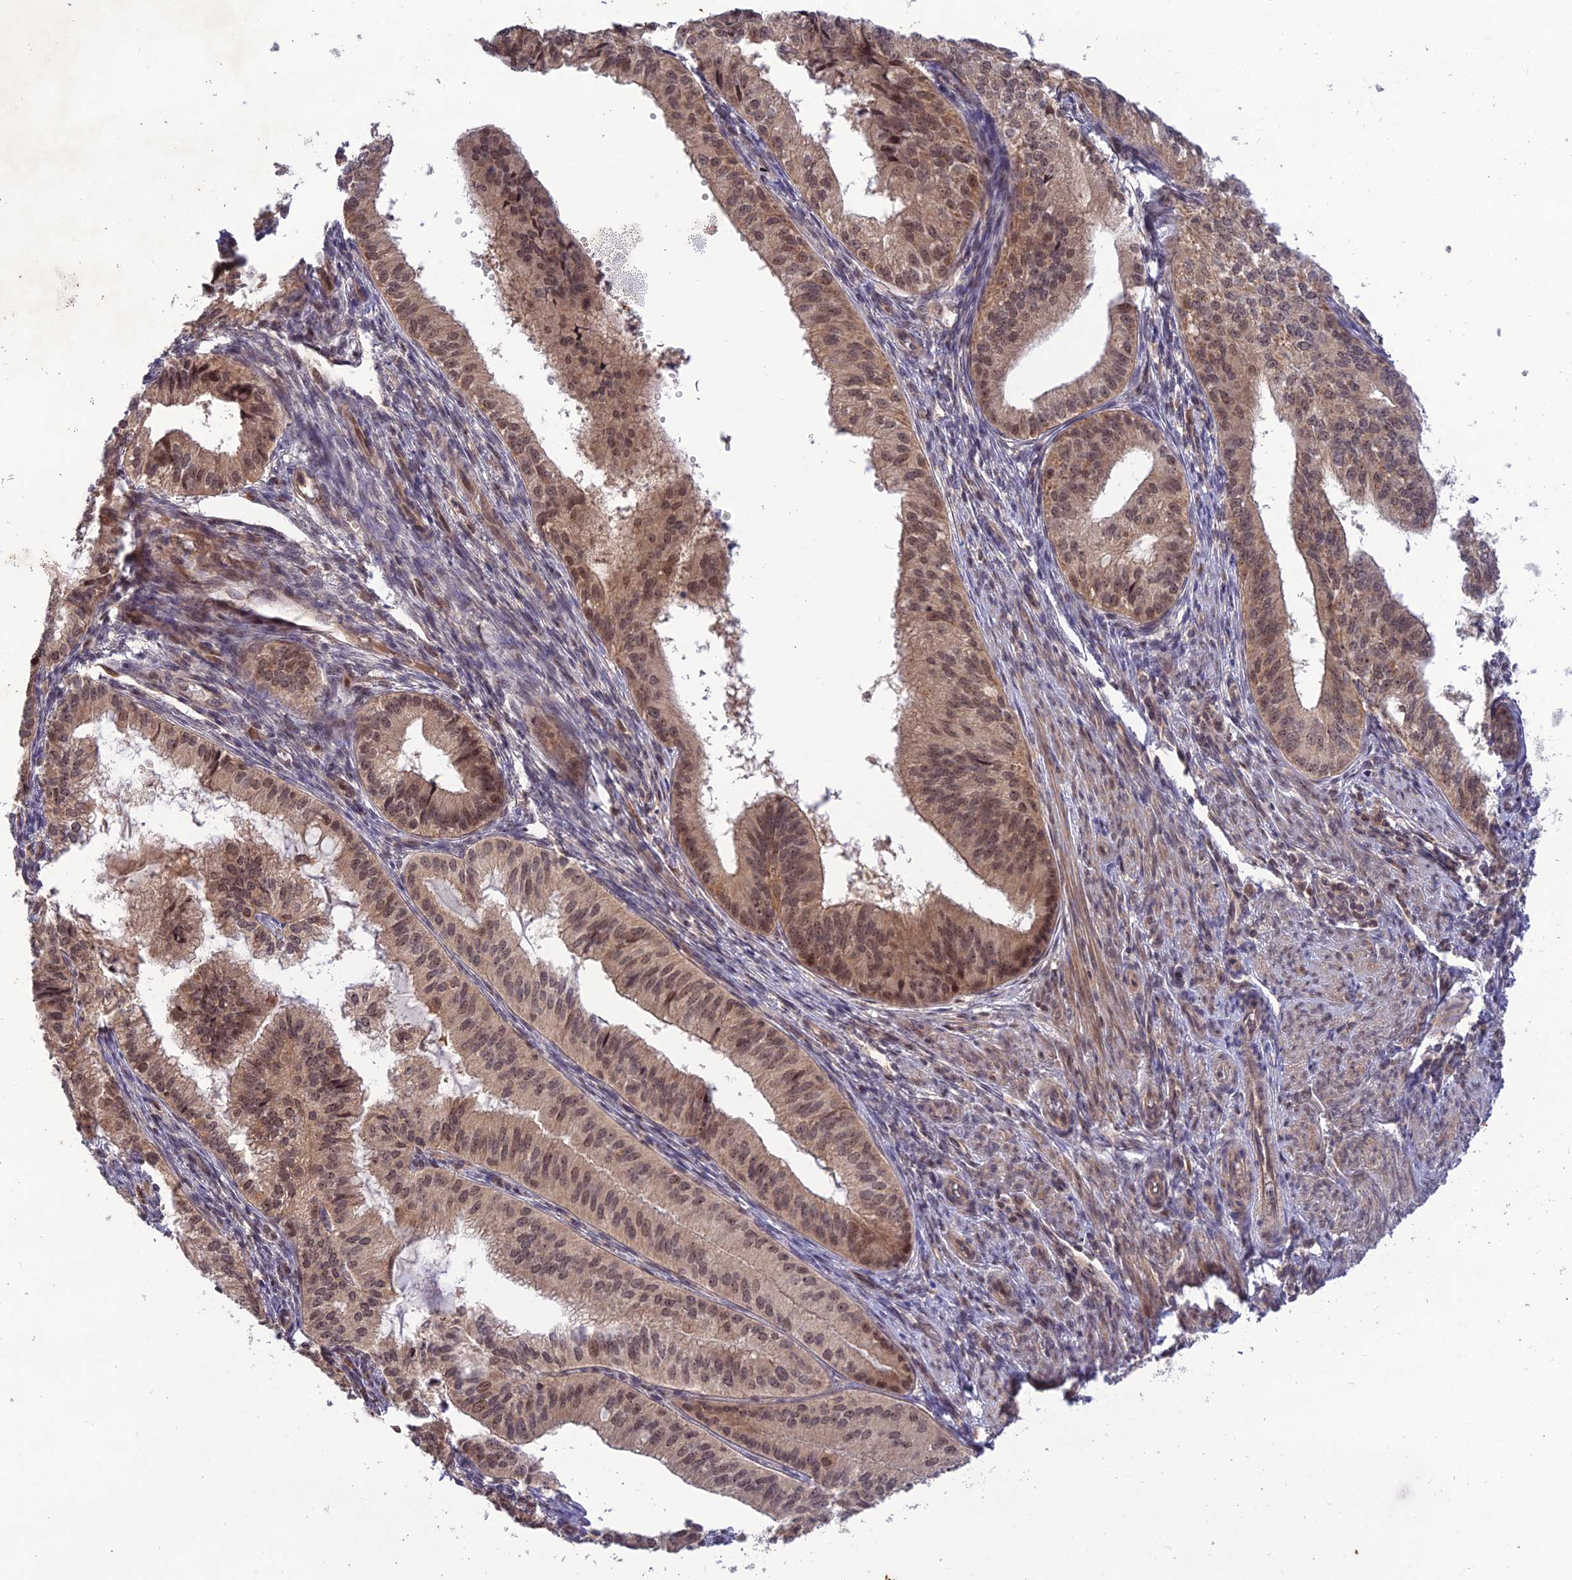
{"staining": {"intensity": "moderate", "quantity": ">75%", "location": "cytoplasmic/membranous,nuclear"}, "tissue": "endometrial cancer", "cell_type": "Tumor cells", "image_type": "cancer", "snomed": [{"axis": "morphology", "description": "Adenocarcinoma, NOS"}, {"axis": "topography", "description": "Endometrium"}], "caption": "Human endometrial cancer (adenocarcinoma) stained with a brown dye displays moderate cytoplasmic/membranous and nuclear positive positivity in about >75% of tumor cells.", "gene": "REV1", "patient": {"sex": "female", "age": 50}}